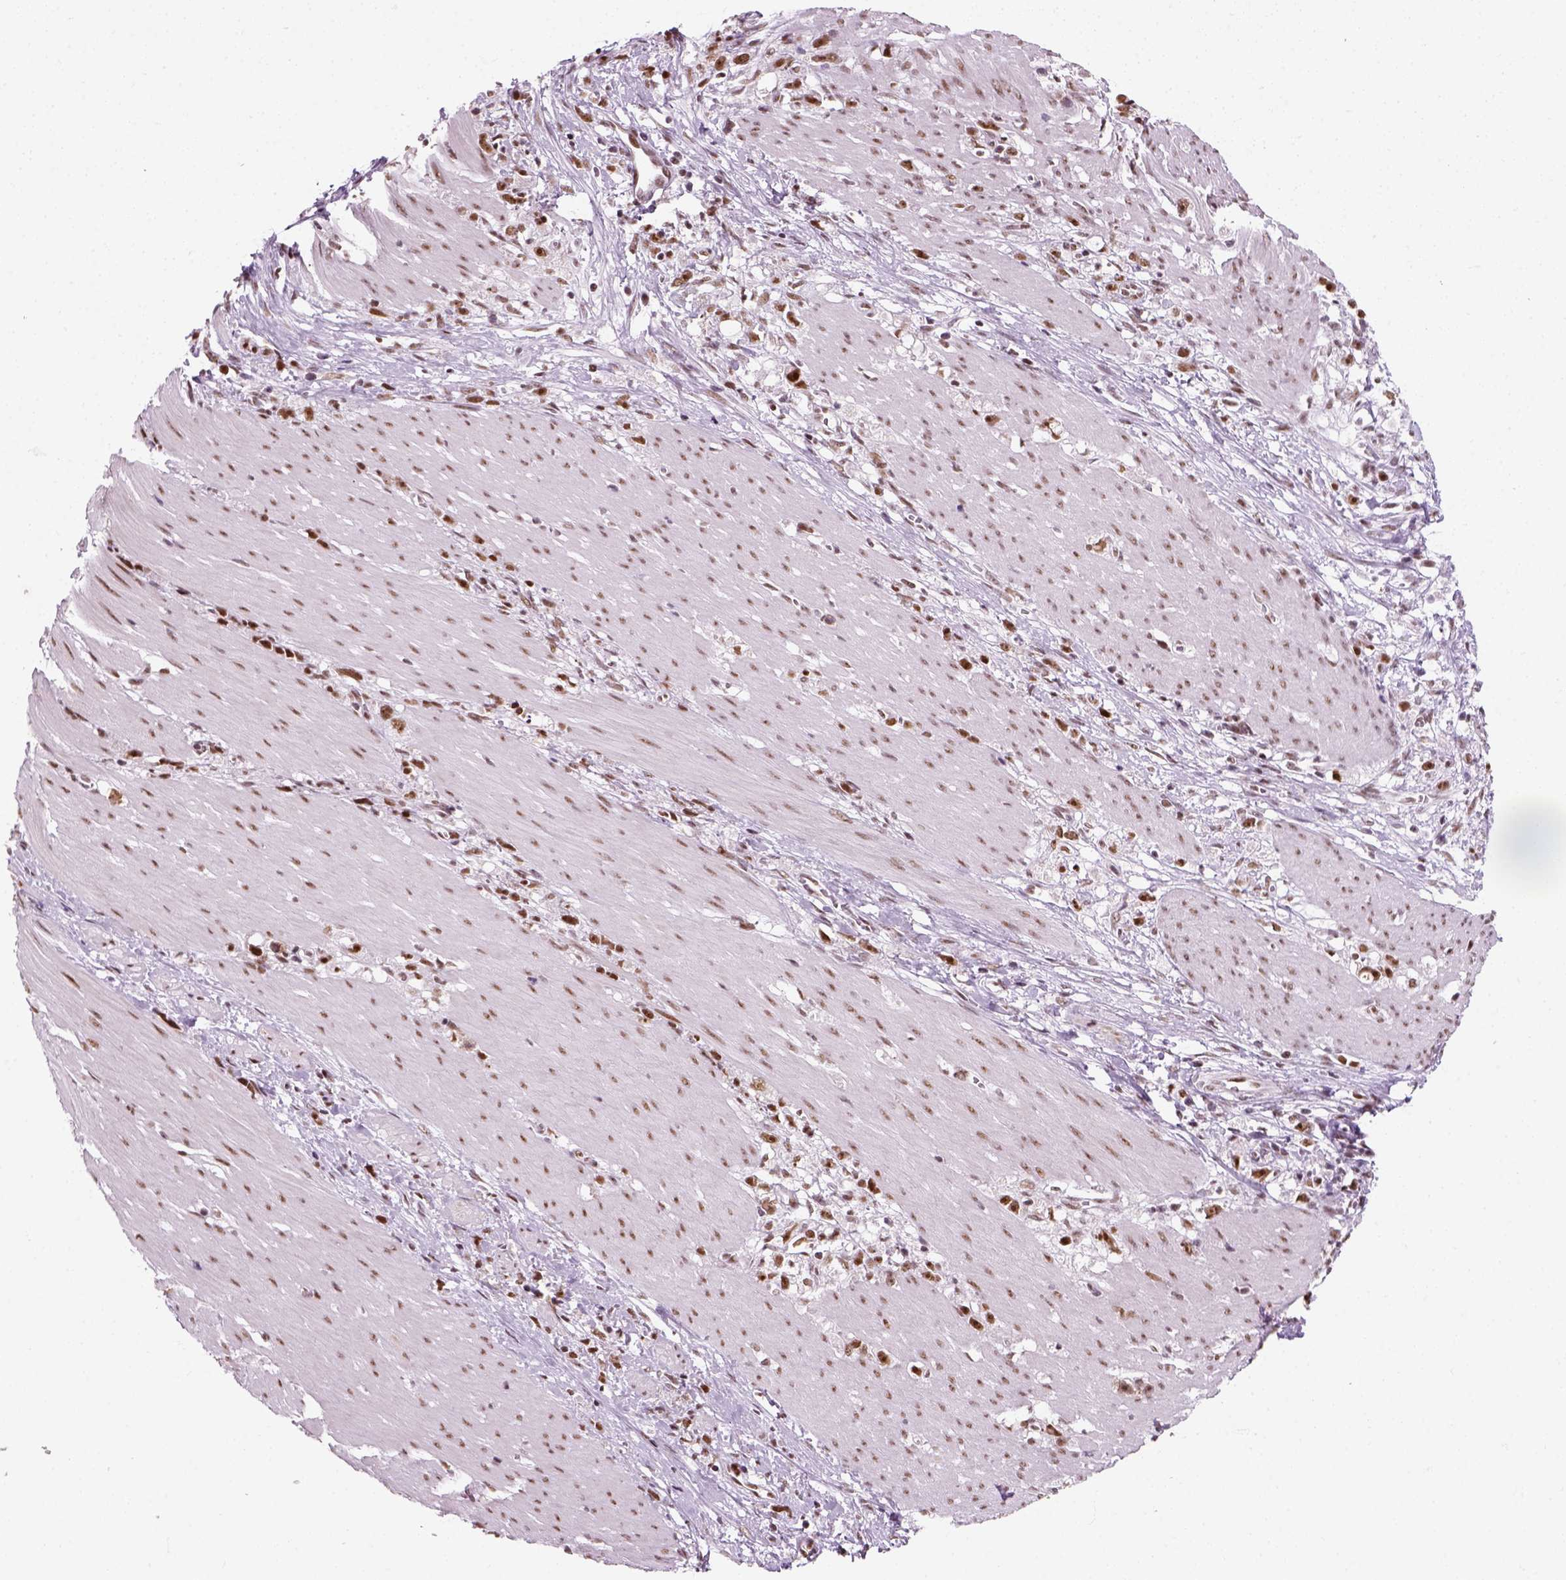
{"staining": {"intensity": "strong", "quantity": ">75%", "location": "nuclear"}, "tissue": "stomach cancer", "cell_type": "Tumor cells", "image_type": "cancer", "snomed": [{"axis": "morphology", "description": "Adenocarcinoma, NOS"}, {"axis": "topography", "description": "Stomach"}], "caption": "Immunohistochemical staining of human stomach cancer (adenocarcinoma) reveals high levels of strong nuclear expression in about >75% of tumor cells.", "gene": "GTF2F1", "patient": {"sex": "female", "age": 59}}